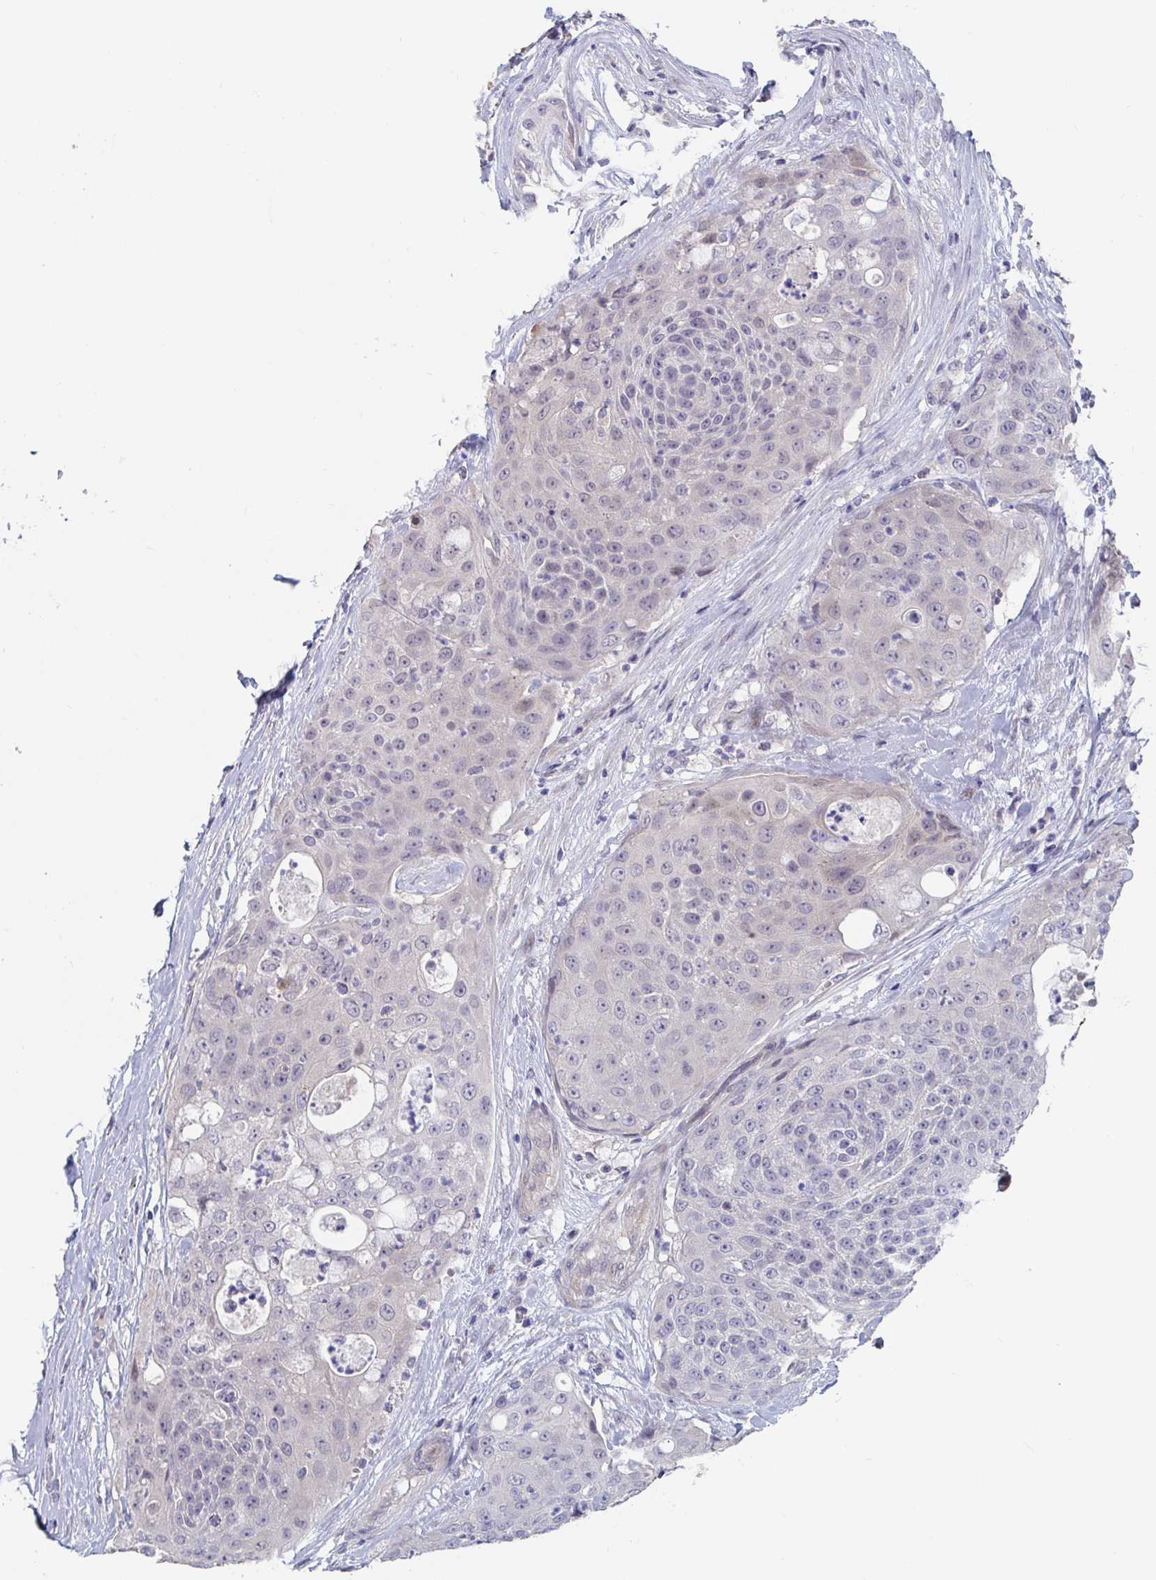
{"staining": {"intensity": "negative", "quantity": "none", "location": "none"}, "tissue": "urothelial cancer", "cell_type": "Tumor cells", "image_type": "cancer", "snomed": [{"axis": "morphology", "description": "Urothelial carcinoma, High grade"}, {"axis": "topography", "description": "Urinary bladder"}], "caption": "A photomicrograph of urothelial cancer stained for a protein exhibits no brown staining in tumor cells. (DAB immunohistochemistry, high magnification).", "gene": "FAM156B", "patient": {"sex": "female", "age": 63}}